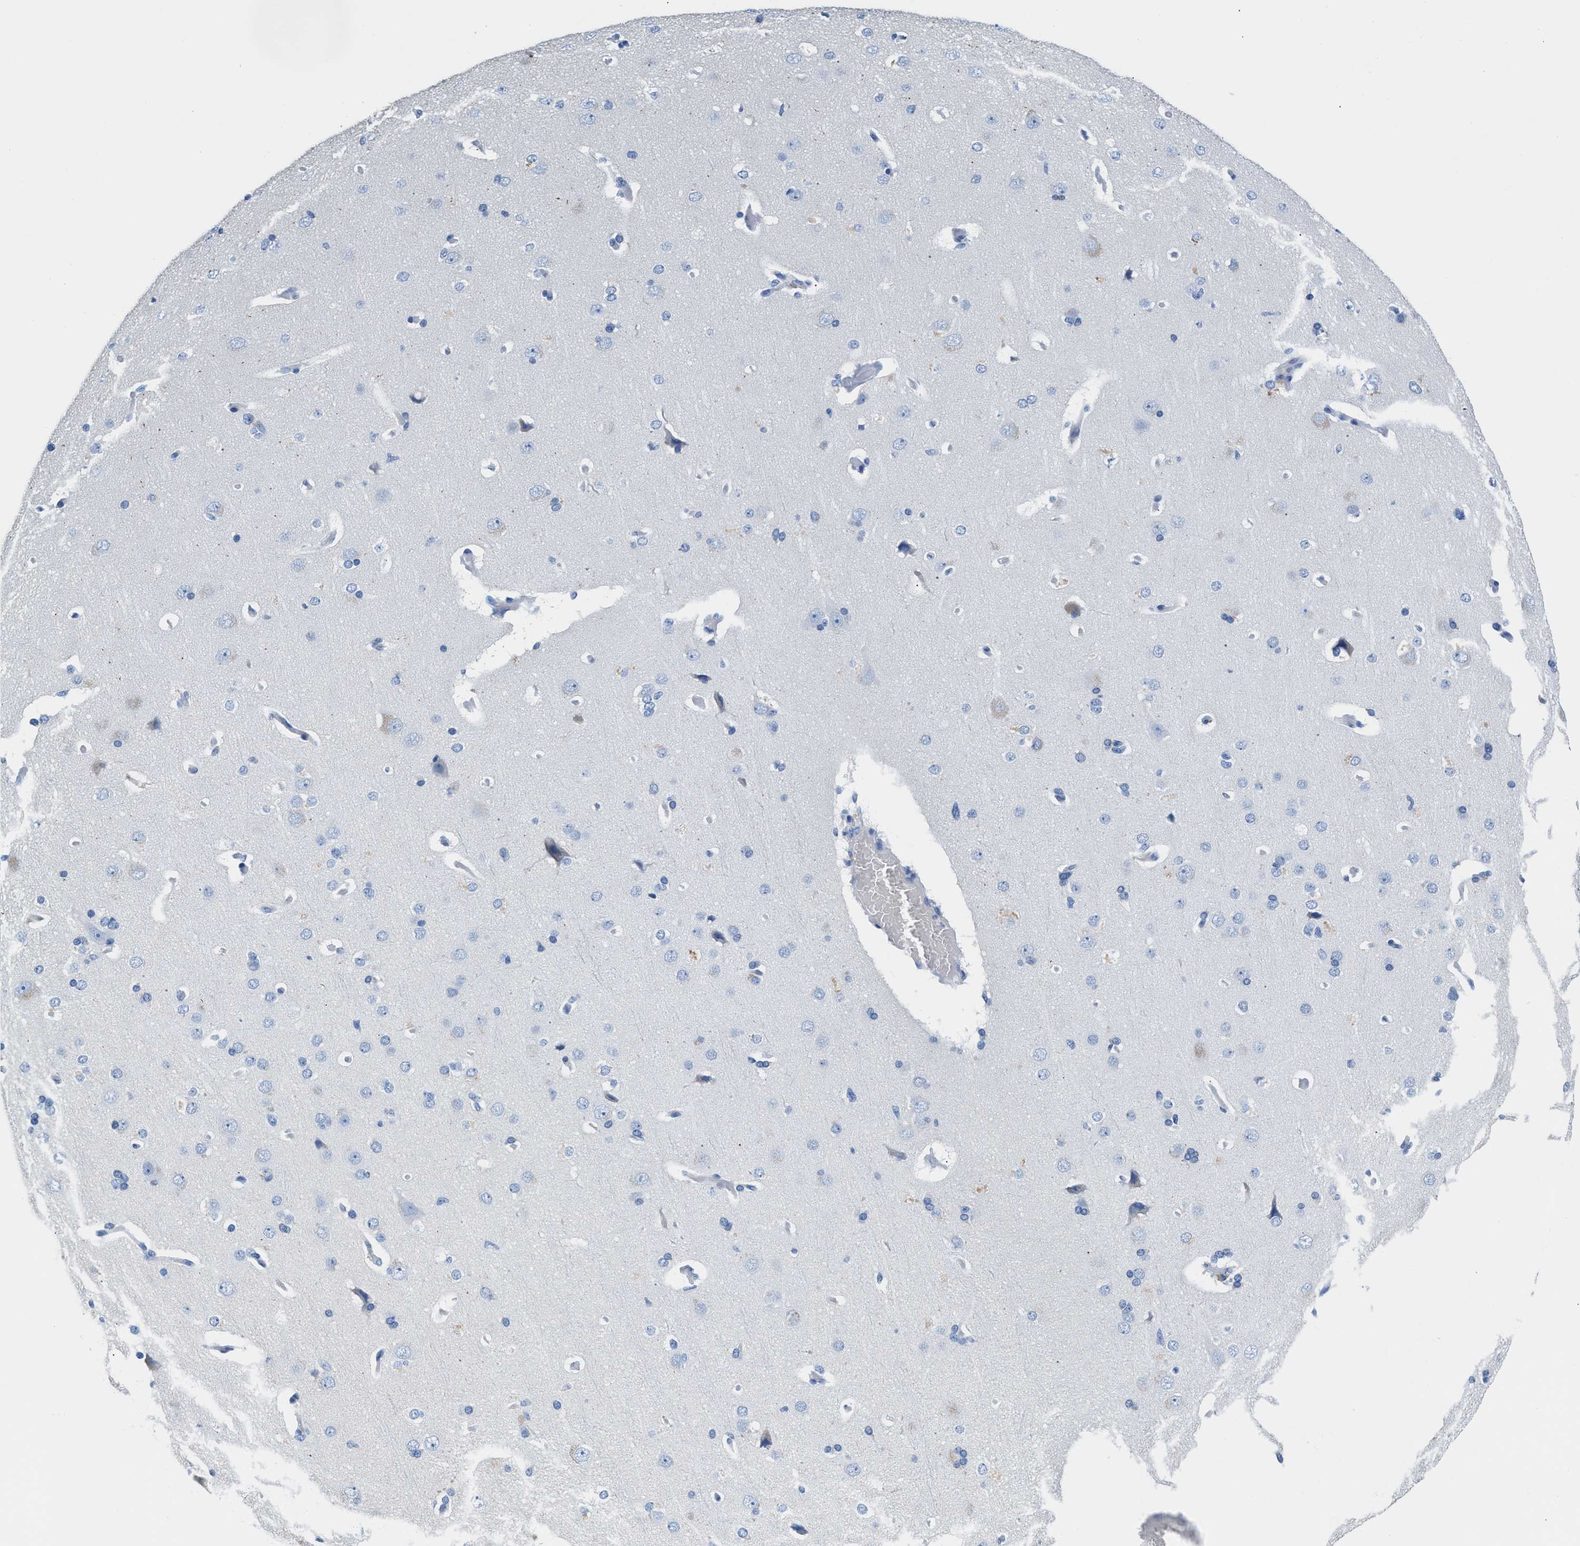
{"staining": {"intensity": "negative", "quantity": "none", "location": "none"}, "tissue": "cerebral cortex", "cell_type": "Endothelial cells", "image_type": "normal", "snomed": [{"axis": "morphology", "description": "Normal tissue, NOS"}, {"axis": "topography", "description": "Cerebral cortex"}], "caption": "A histopathology image of human cerebral cortex is negative for staining in endothelial cells. (DAB IHC with hematoxylin counter stain).", "gene": "SLFN13", "patient": {"sex": "male", "age": 62}}